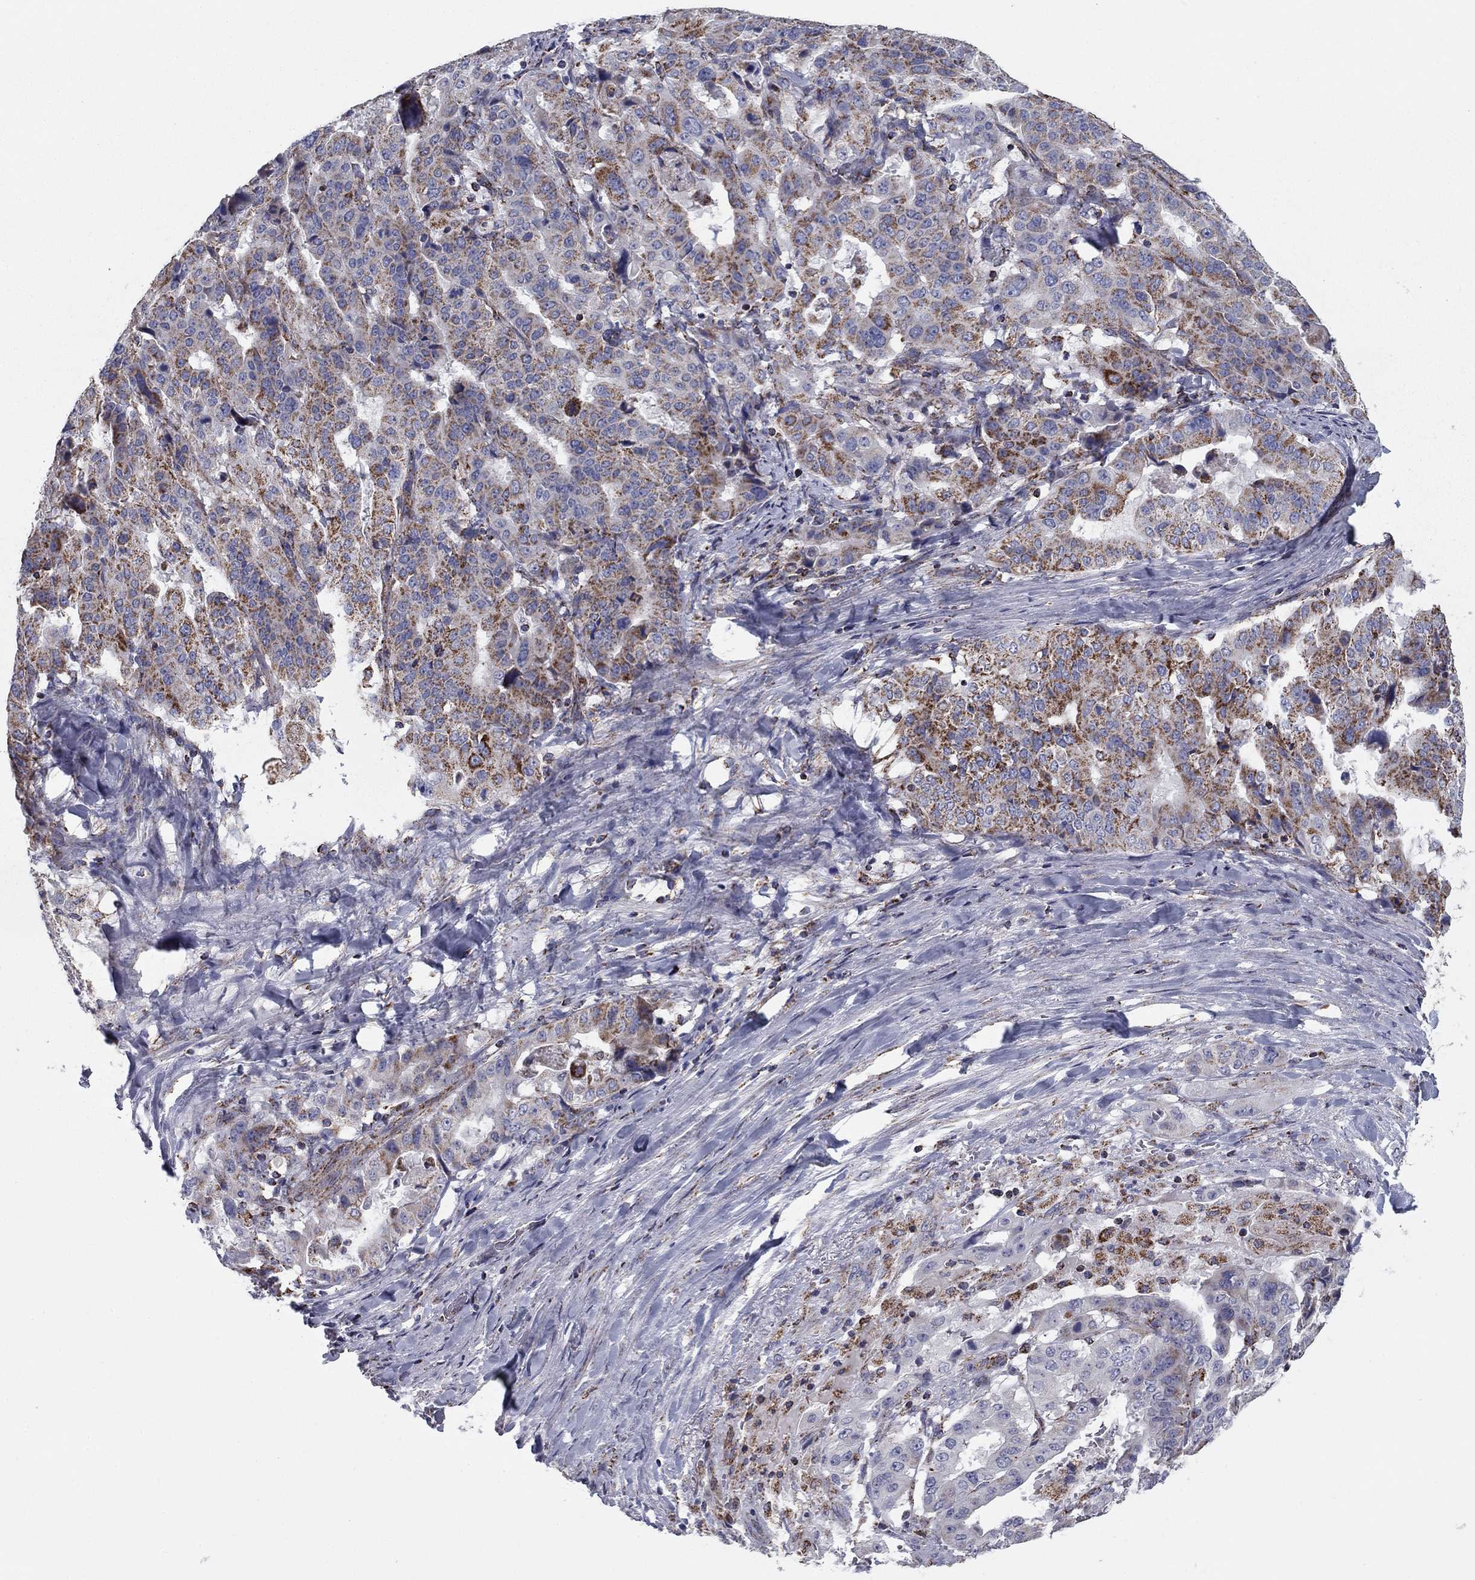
{"staining": {"intensity": "strong", "quantity": "25%-75%", "location": "cytoplasmic/membranous"}, "tissue": "stomach cancer", "cell_type": "Tumor cells", "image_type": "cancer", "snomed": [{"axis": "morphology", "description": "Adenocarcinoma, NOS"}, {"axis": "topography", "description": "Stomach"}], "caption": "IHC photomicrograph of neoplastic tissue: human stomach cancer stained using immunohistochemistry (IHC) reveals high levels of strong protein expression localized specifically in the cytoplasmic/membranous of tumor cells, appearing as a cytoplasmic/membranous brown color.", "gene": "NDUFV1", "patient": {"sex": "male", "age": 48}}